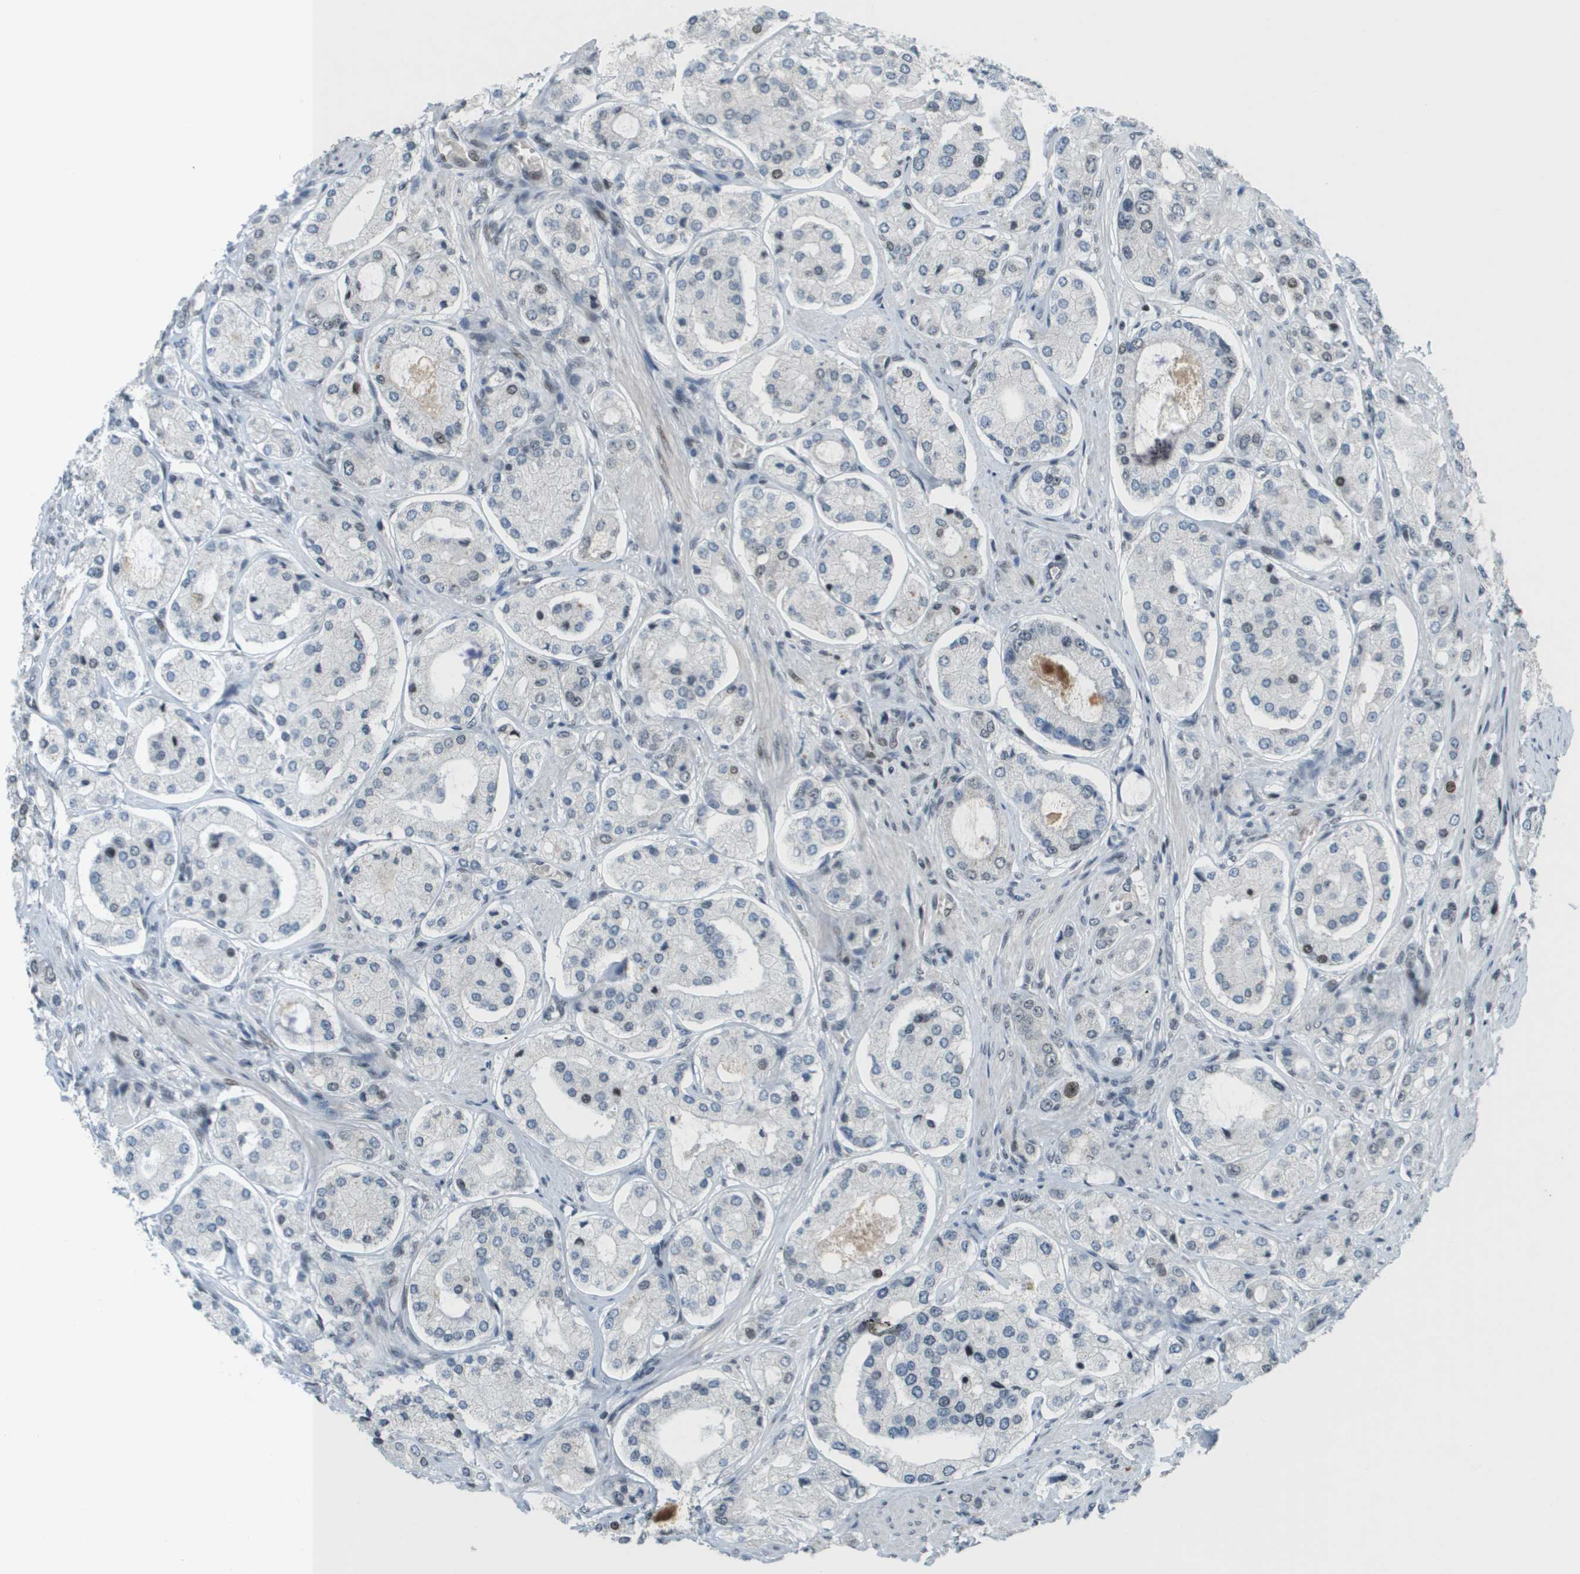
{"staining": {"intensity": "moderate", "quantity": "<25%", "location": "nuclear"}, "tissue": "prostate cancer", "cell_type": "Tumor cells", "image_type": "cancer", "snomed": [{"axis": "morphology", "description": "Adenocarcinoma, High grade"}, {"axis": "topography", "description": "Prostate"}], "caption": "Prostate cancer tissue demonstrates moderate nuclear staining in approximately <25% of tumor cells The staining is performed using DAB (3,3'-diaminobenzidine) brown chromogen to label protein expression. The nuclei are counter-stained blue using hematoxylin.", "gene": "IRF7", "patient": {"sex": "male", "age": 65}}